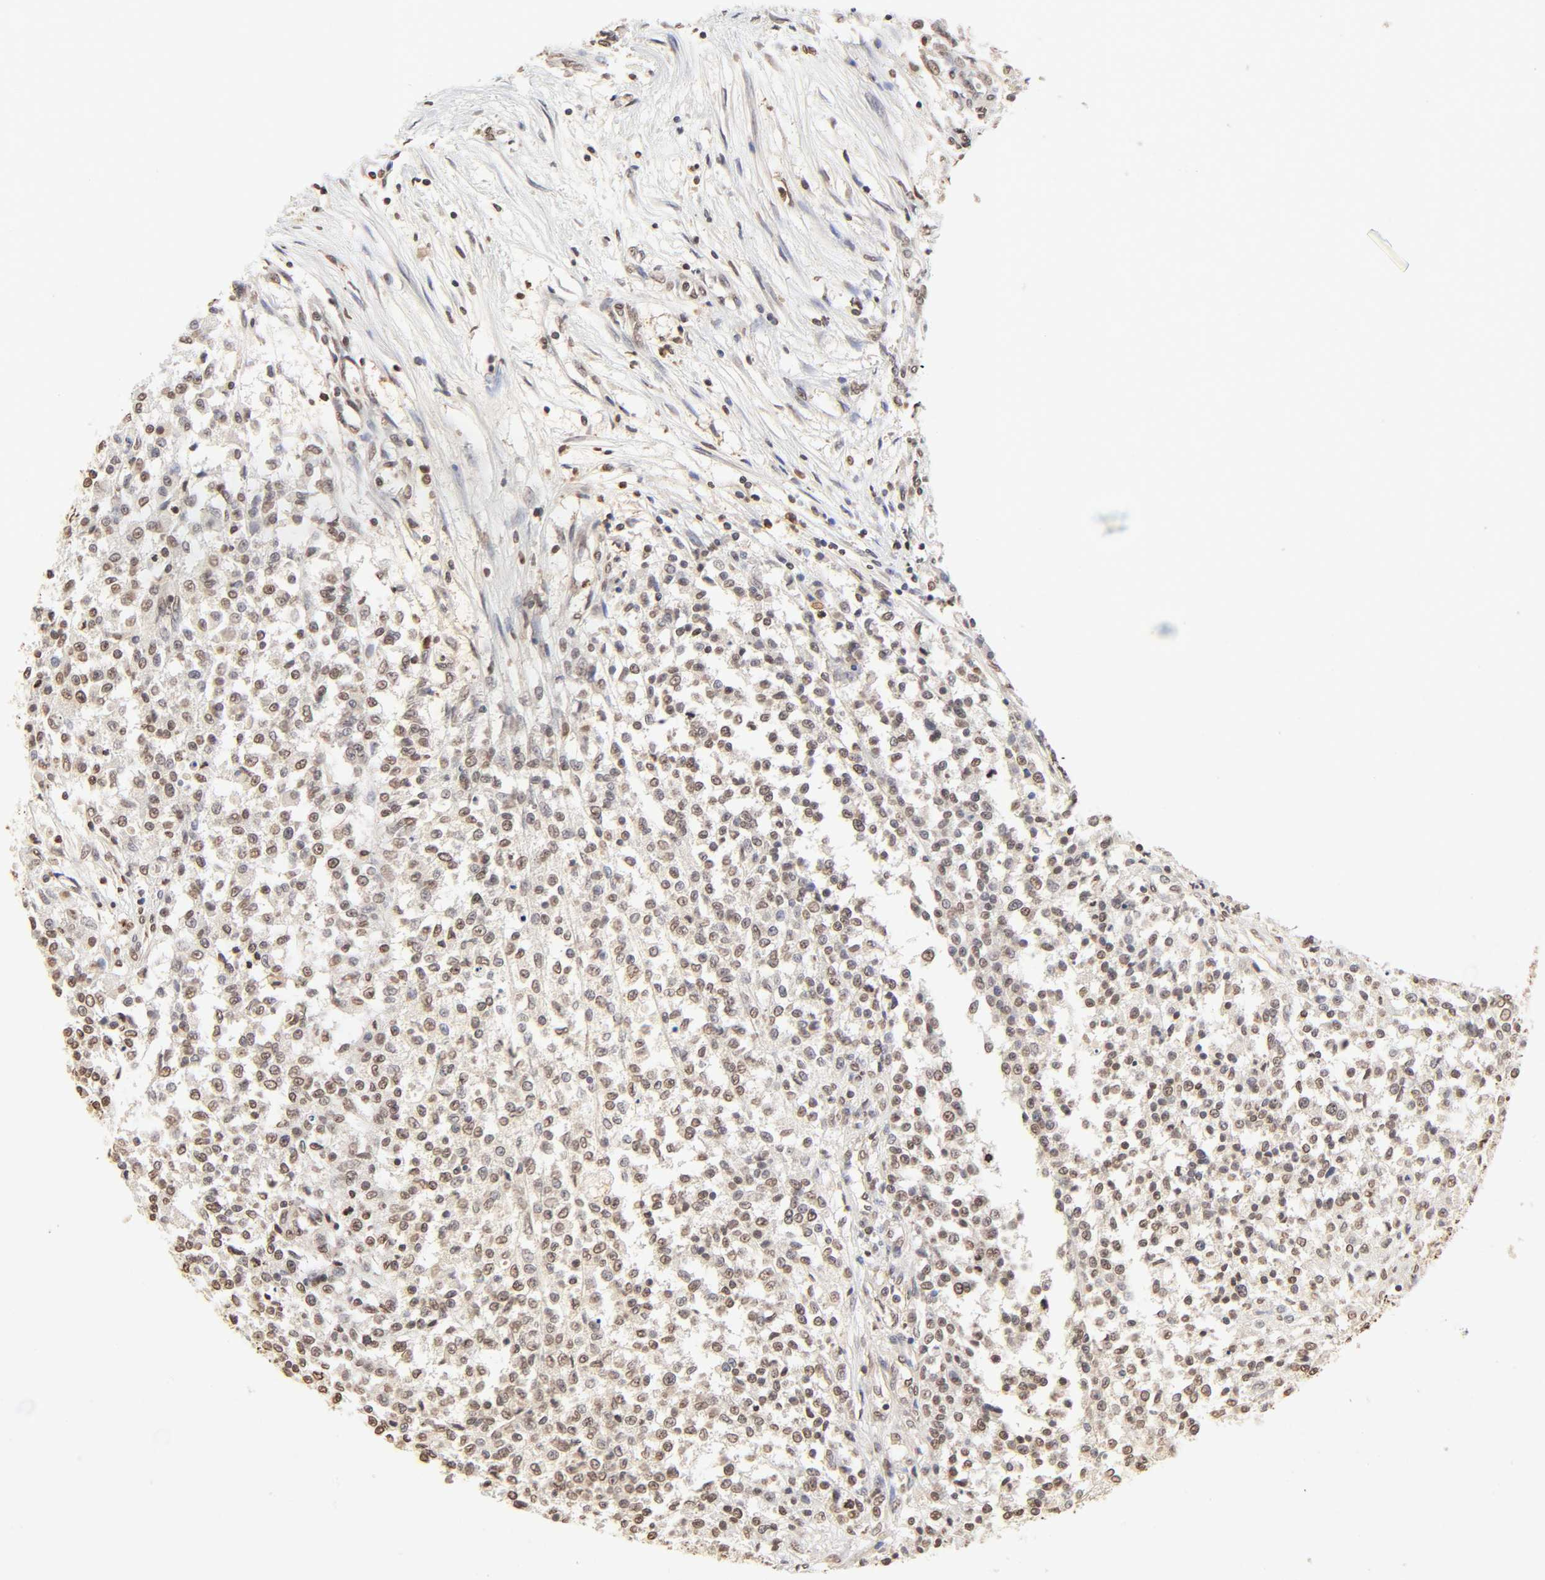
{"staining": {"intensity": "moderate", "quantity": "25%-75%", "location": "nuclear"}, "tissue": "testis cancer", "cell_type": "Tumor cells", "image_type": "cancer", "snomed": [{"axis": "morphology", "description": "Seminoma, NOS"}, {"axis": "topography", "description": "Testis"}], "caption": "A photomicrograph of human testis cancer (seminoma) stained for a protein demonstrates moderate nuclear brown staining in tumor cells.", "gene": "TBL1X", "patient": {"sex": "male", "age": 59}}